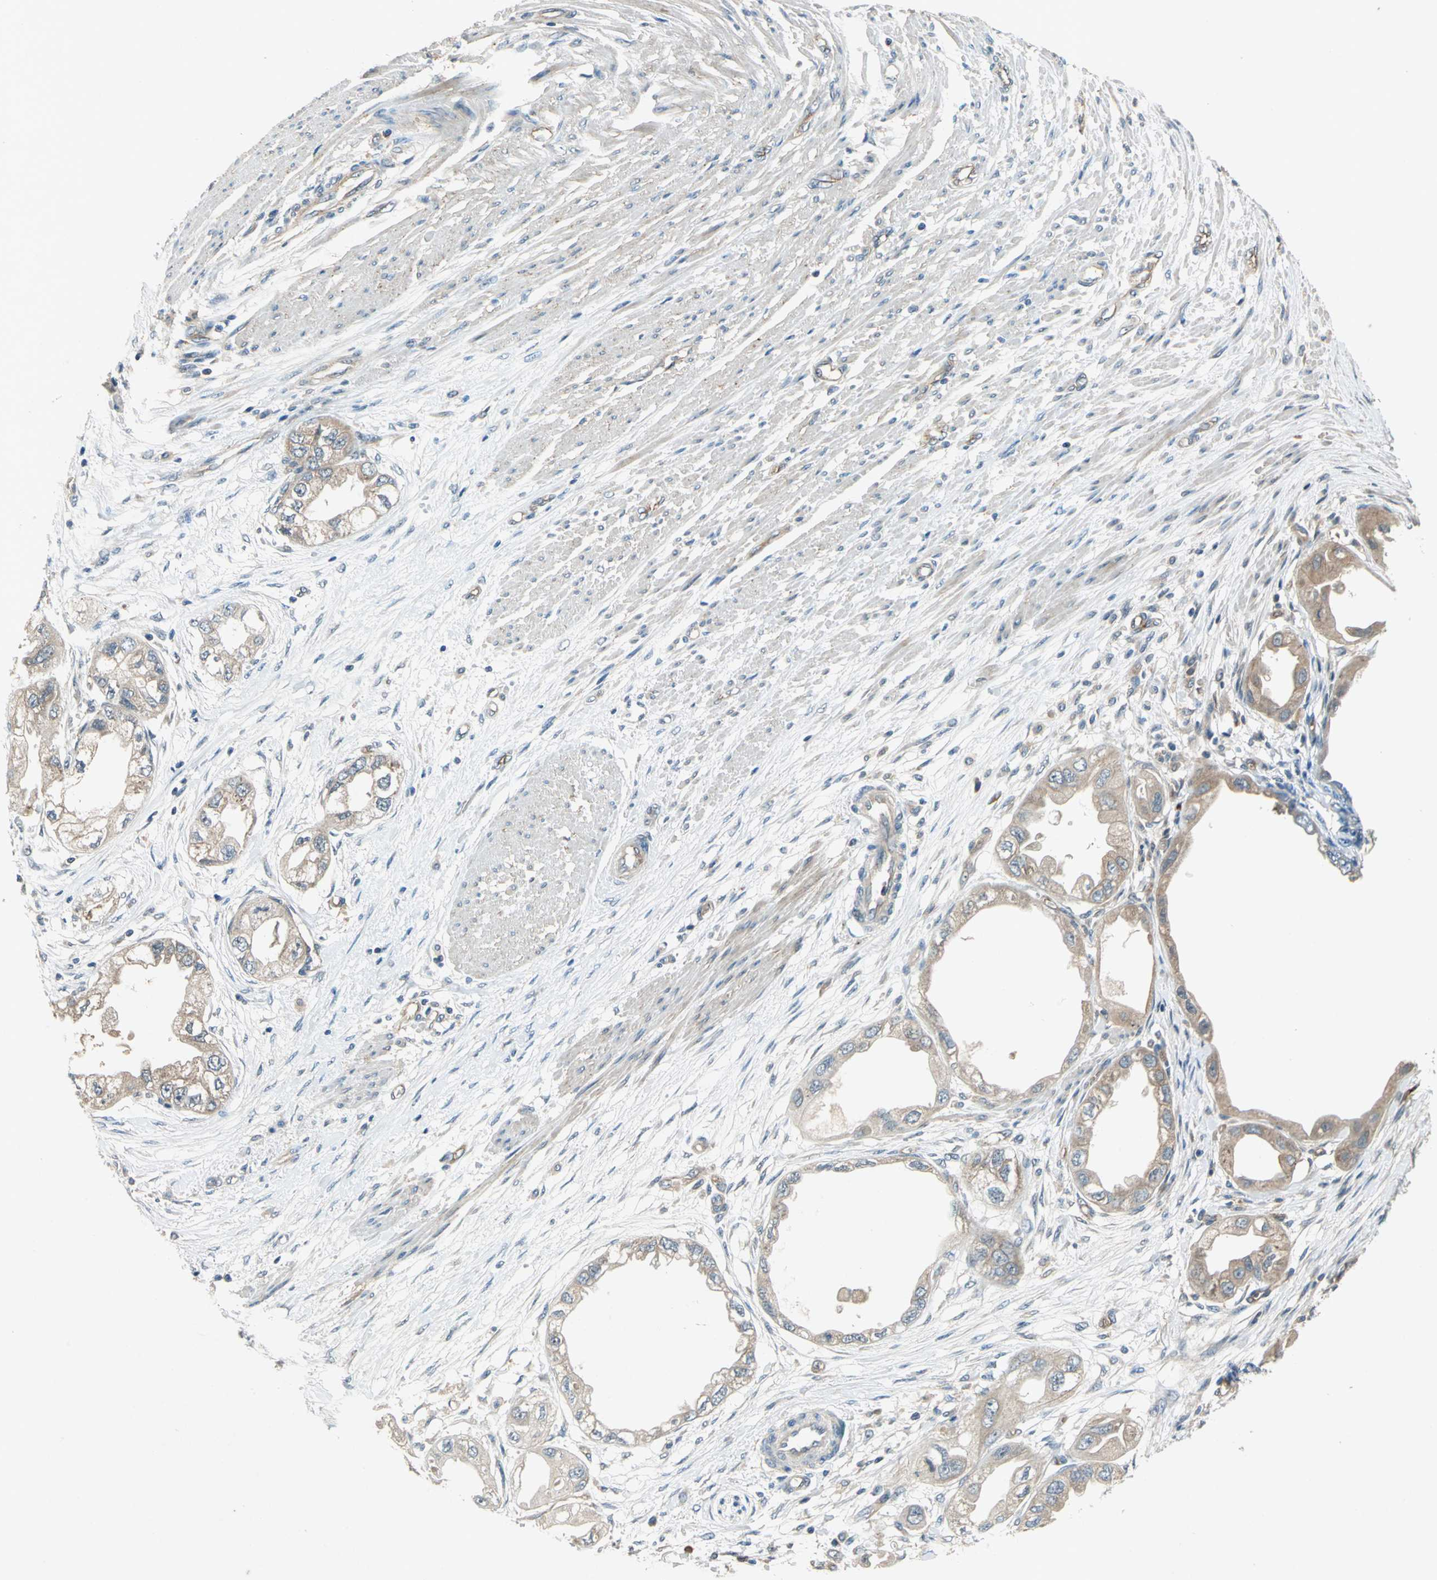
{"staining": {"intensity": "weak", "quantity": "<25%", "location": "cytoplasmic/membranous"}, "tissue": "endometrial cancer", "cell_type": "Tumor cells", "image_type": "cancer", "snomed": [{"axis": "morphology", "description": "Adenocarcinoma, NOS"}, {"axis": "topography", "description": "Endometrium"}], "caption": "The immunohistochemistry photomicrograph has no significant positivity in tumor cells of endometrial adenocarcinoma tissue.", "gene": "EMCN", "patient": {"sex": "female", "age": 67}}